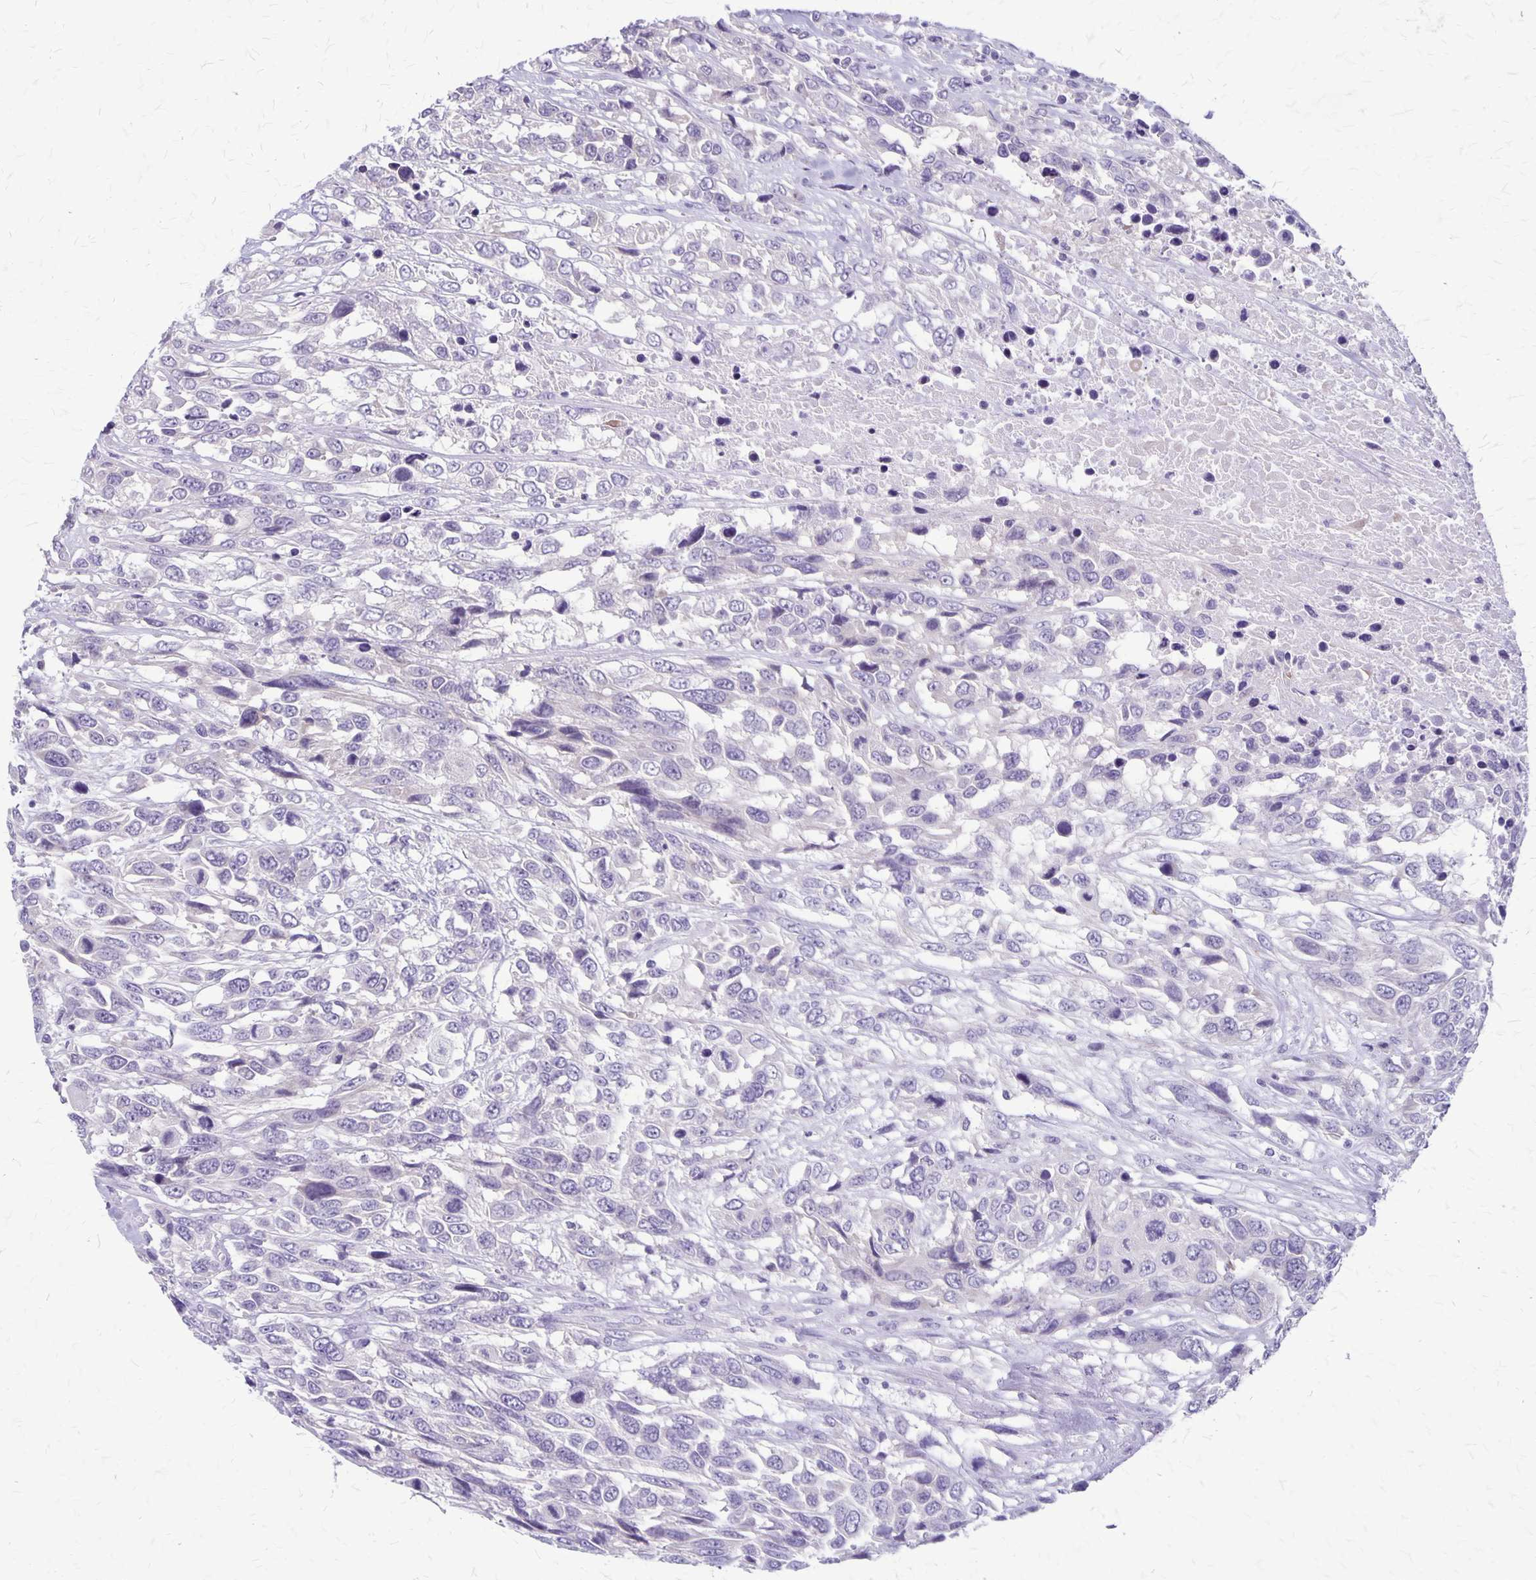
{"staining": {"intensity": "negative", "quantity": "none", "location": "none"}, "tissue": "urothelial cancer", "cell_type": "Tumor cells", "image_type": "cancer", "snomed": [{"axis": "morphology", "description": "Urothelial carcinoma, High grade"}, {"axis": "topography", "description": "Urinary bladder"}], "caption": "Tumor cells are negative for brown protein staining in urothelial carcinoma (high-grade). The staining was performed using DAB (3,3'-diaminobenzidine) to visualize the protein expression in brown, while the nuclei were stained in blue with hematoxylin (Magnification: 20x).", "gene": "PLXNB3", "patient": {"sex": "female", "age": 70}}